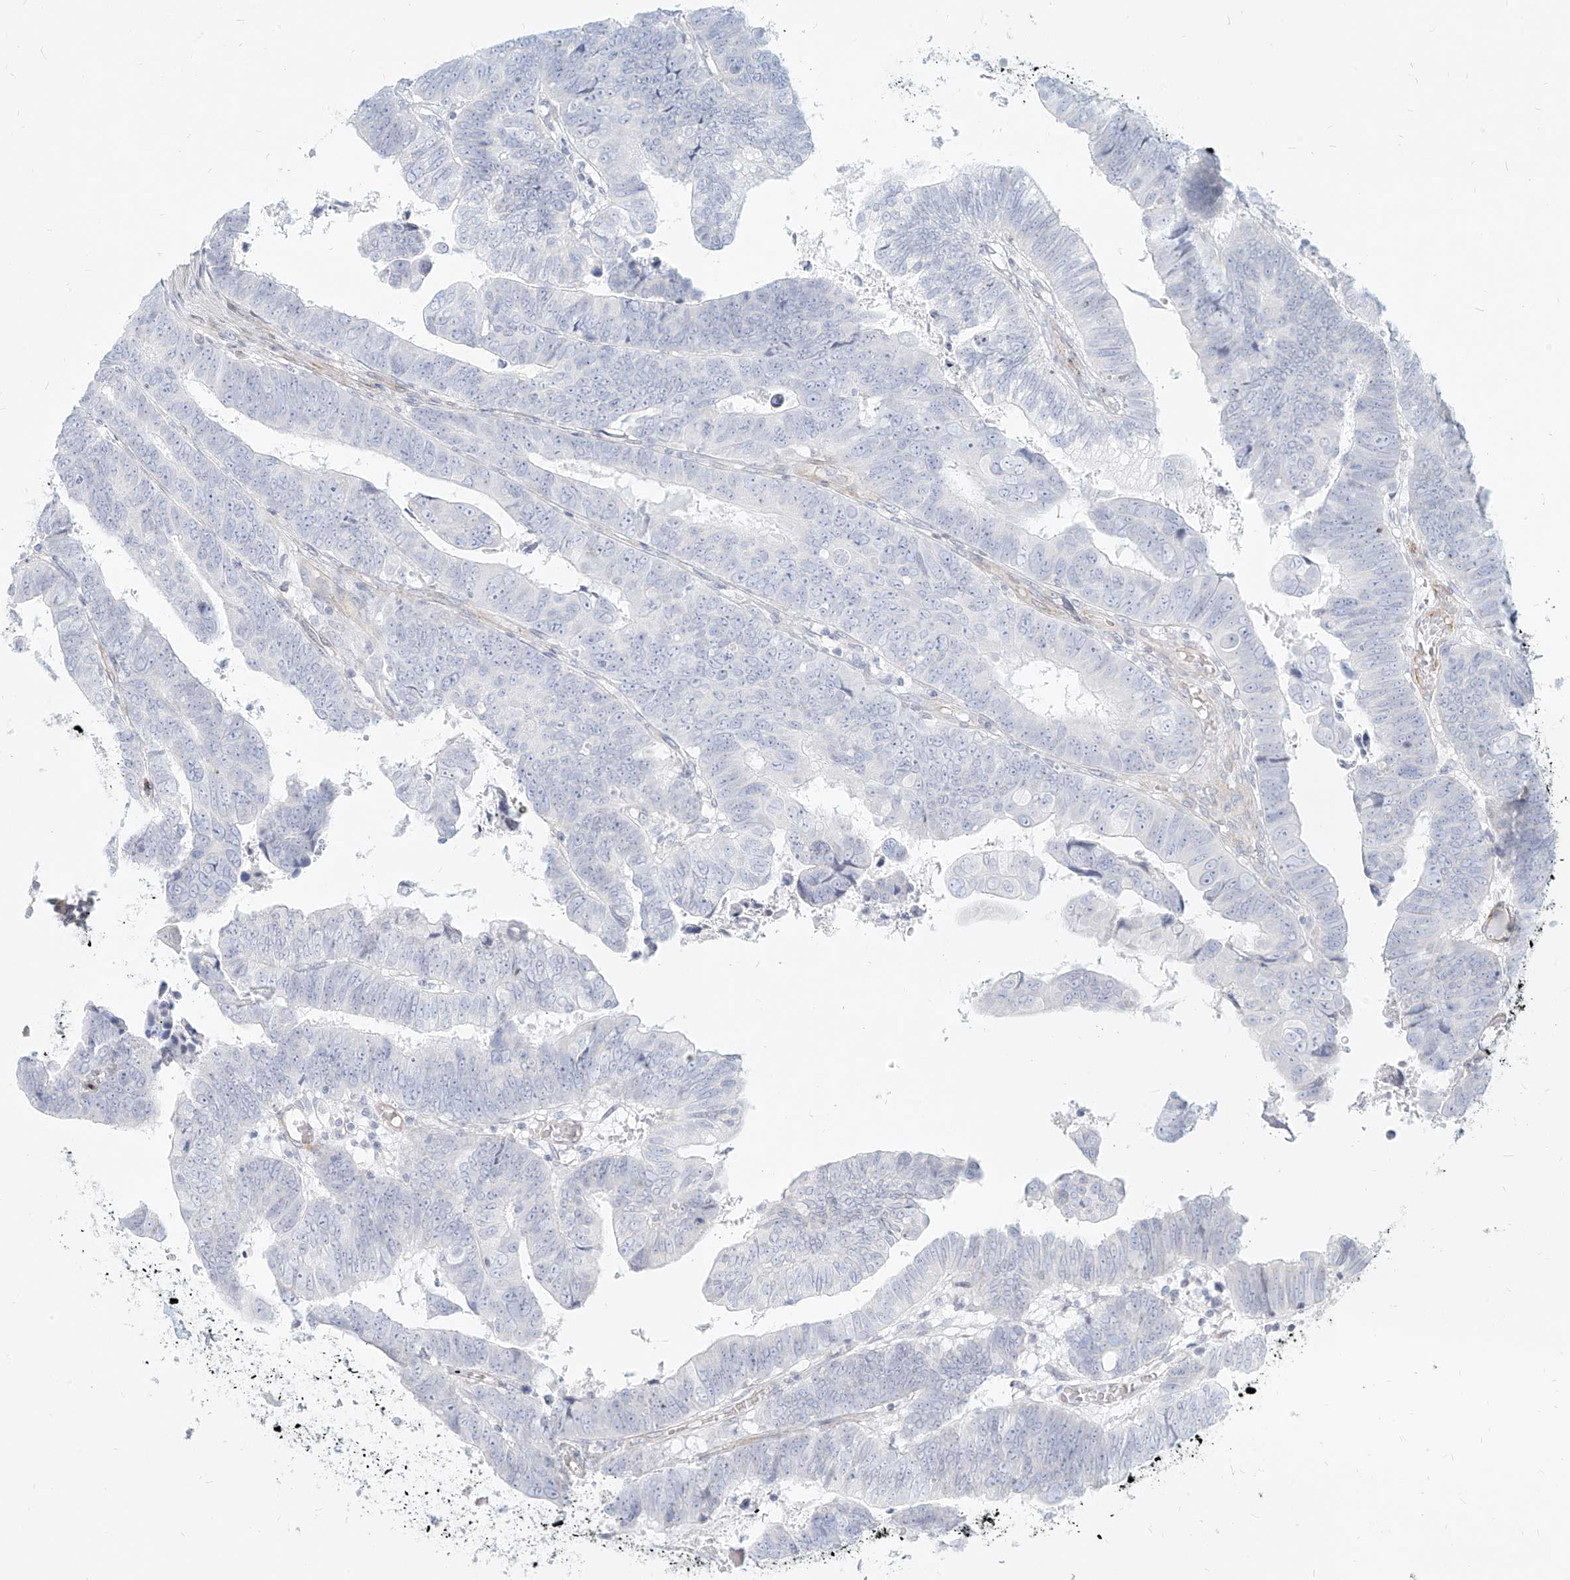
{"staining": {"intensity": "negative", "quantity": "none", "location": "none"}, "tissue": "colorectal cancer", "cell_type": "Tumor cells", "image_type": "cancer", "snomed": [{"axis": "morphology", "description": "Normal tissue, NOS"}, {"axis": "morphology", "description": "Adenocarcinoma, NOS"}, {"axis": "topography", "description": "Rectum"}], "caption": "IHC image of neoplastic tissue: human colorectal adenocarcinoma stained with DAB reveals no significant protein positivity in tumor cells.", "gene": "ITPKB", "patient": {"sex": "female", "age": 65}}